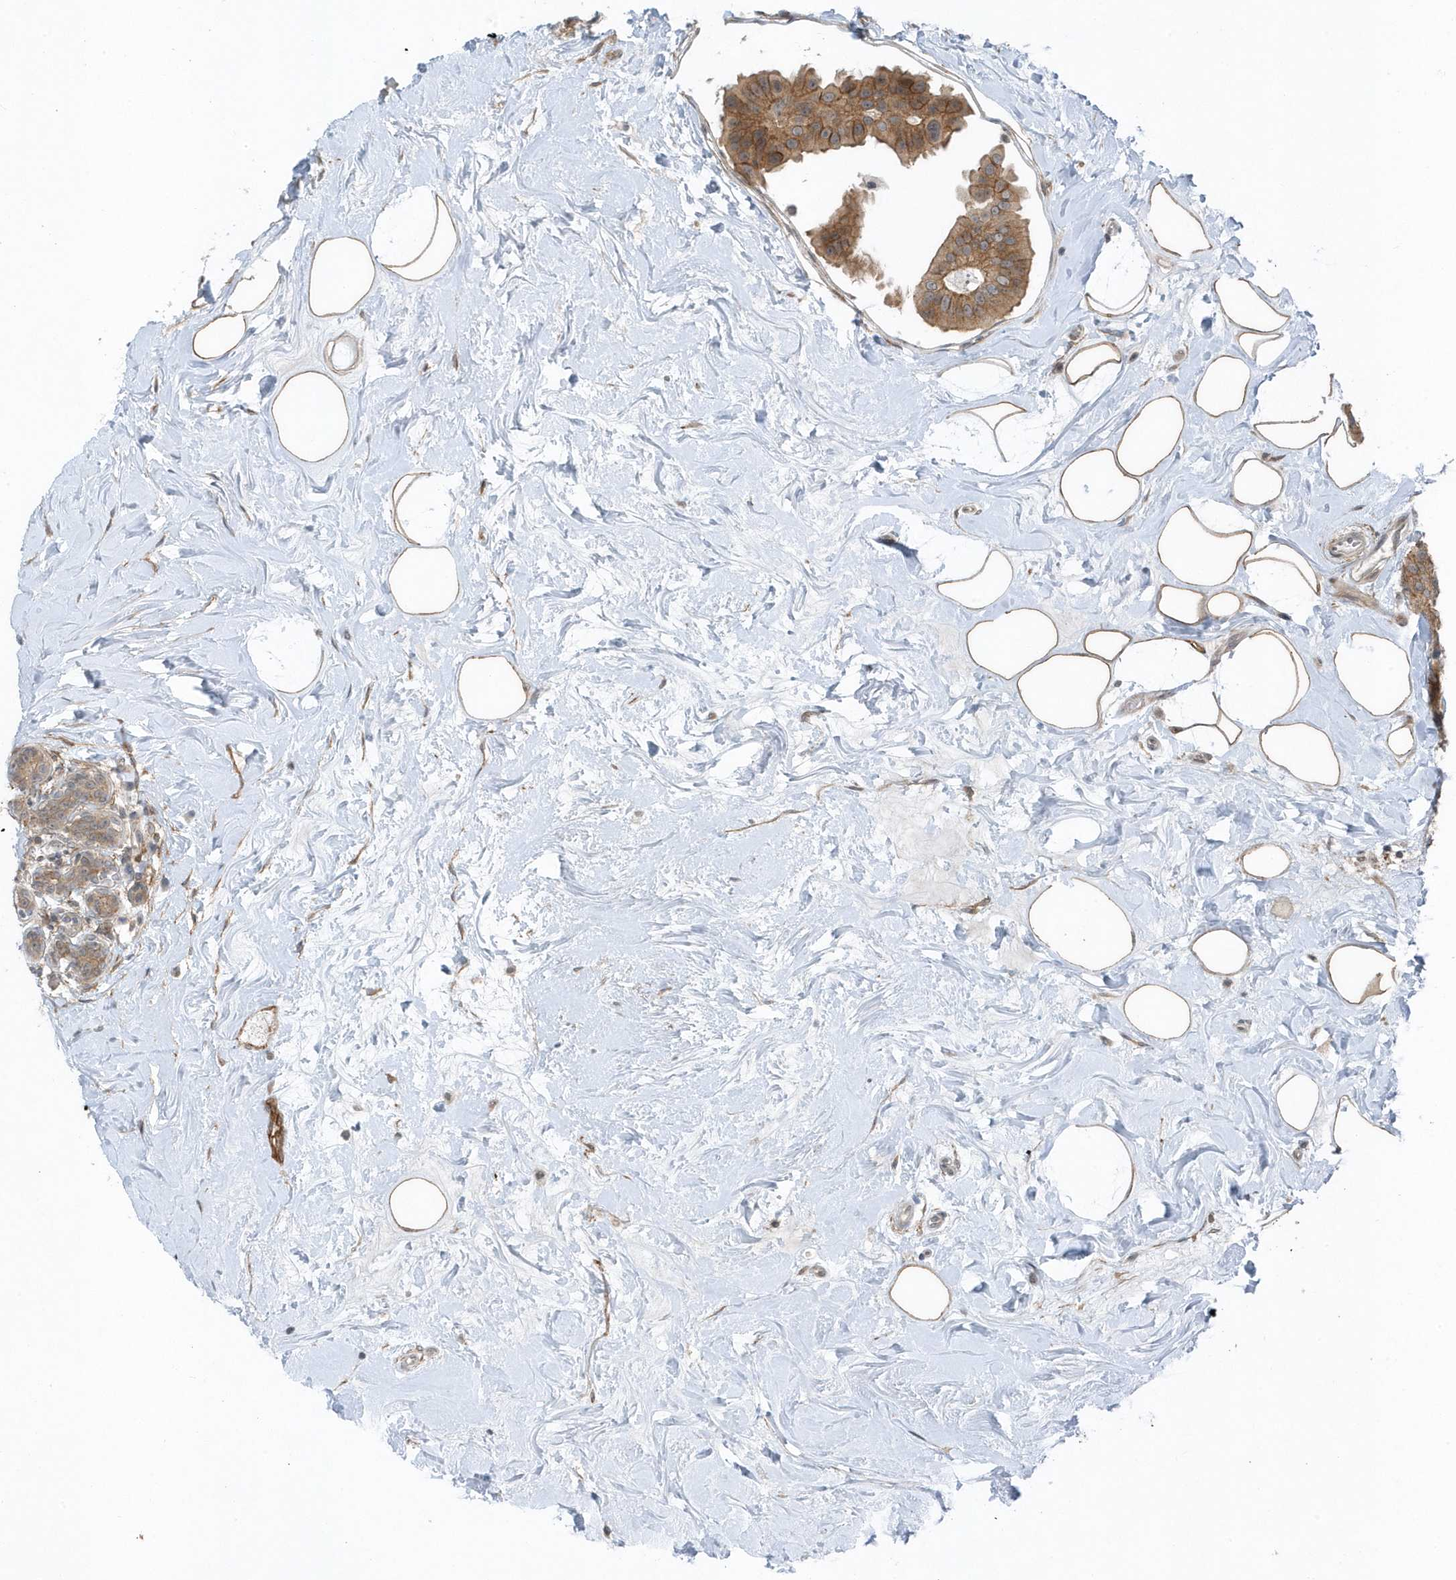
{"staining": {"intensity": "moderate", "quantity": ">75%", "location": "cytoplasmic/membranous"}, "tissue": "breast cancer", "cell_type": "Tumor cells", "image_type": "cancer", "snomed": [{"axis": "morphology", "description": "Normal tissue, NOS"}, {"axis": "morphology", "description": "Duct carcinoma"}, {"axis": "topography", "description": "Breast"}], "caption": "Immunohistochemistry staining of breast cancer, which reveals medium levels of moderate cytoplasmic/membranous staining in approximately >75% of tumor cells indicating moderate cytoplasmic/membranous protein staining. The staining was performed using DAB (brown) for protein detection and nuclei were counterstained in hematoxylin (blue).", "gene": "PARD3B", "patient": {"sex": "female", "age": 39}}